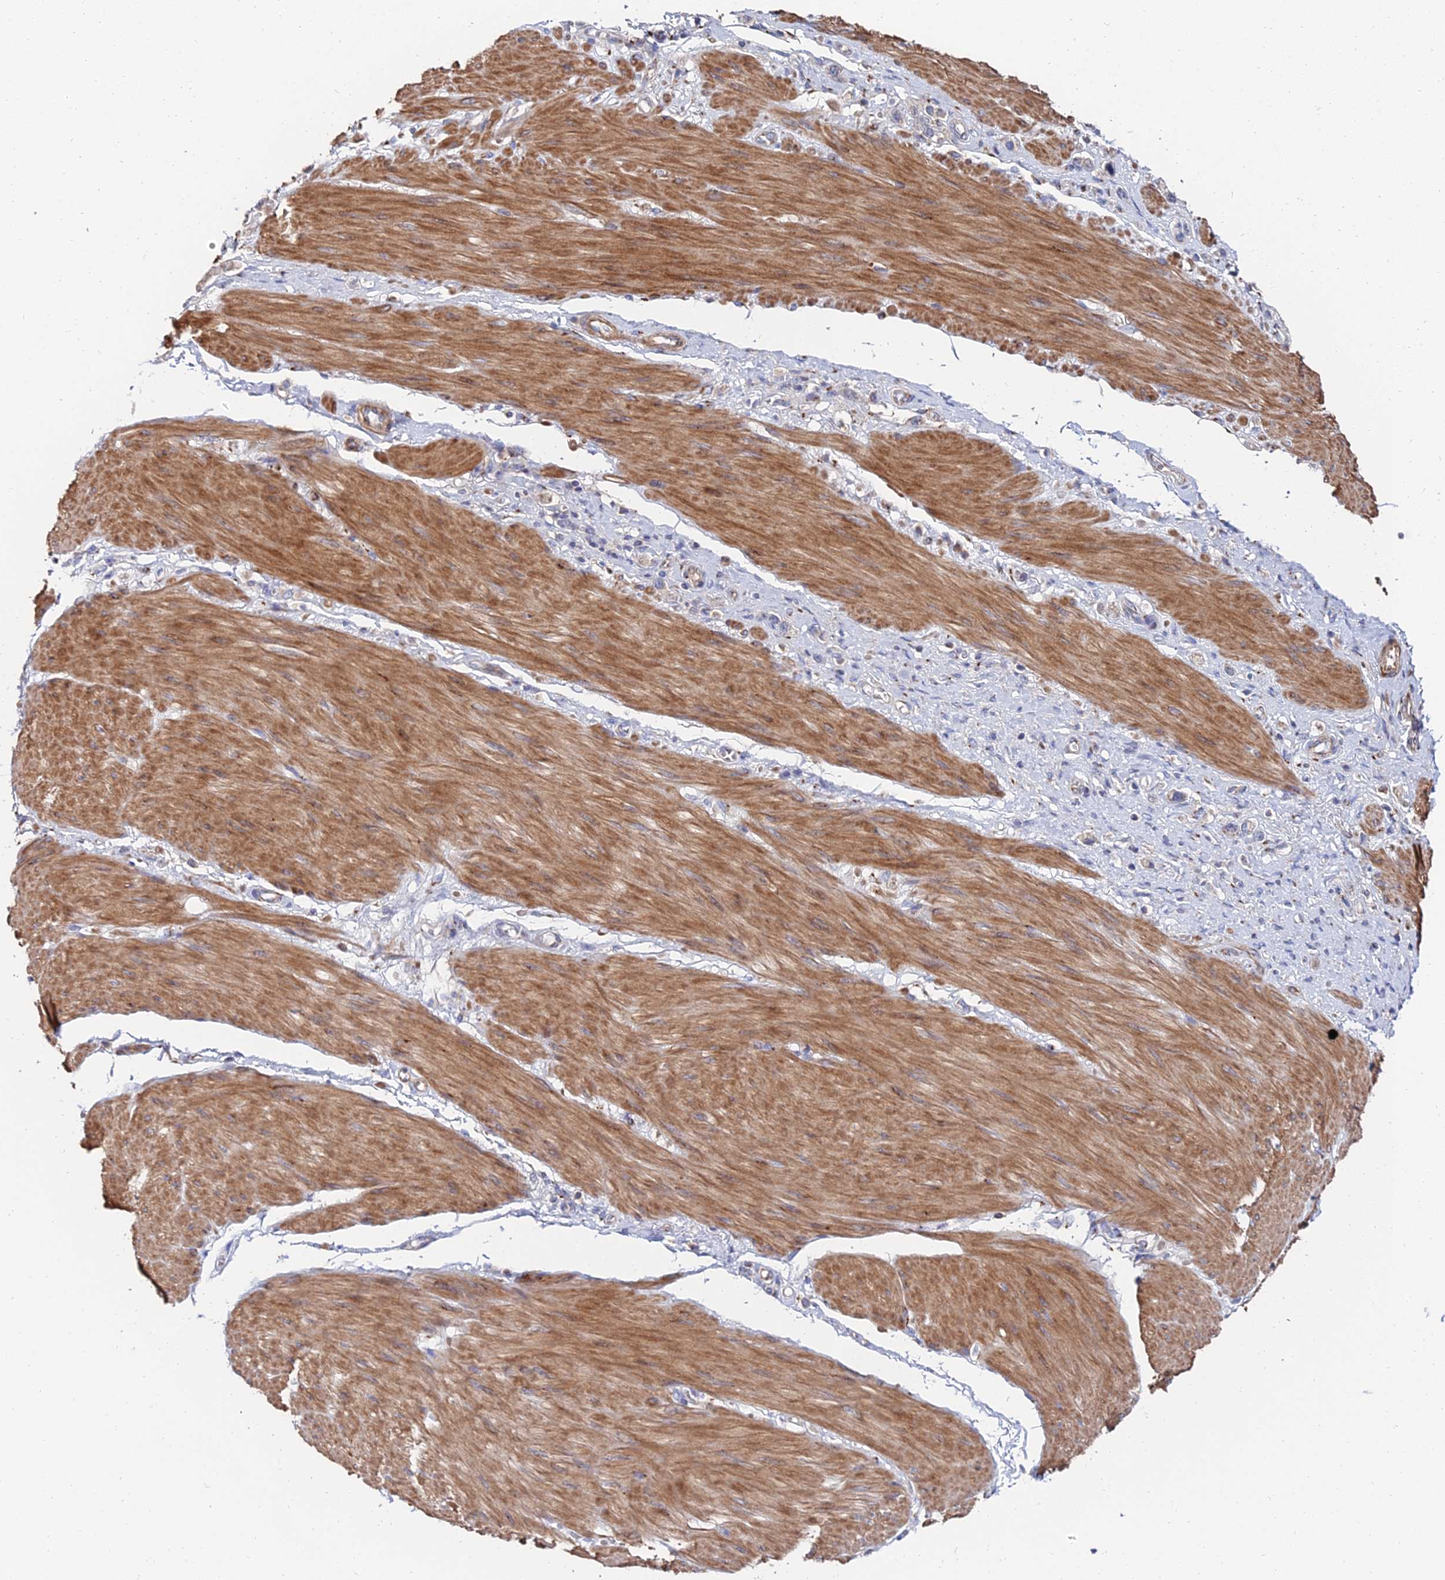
{"staining": {"intensity": "weak", "quantity": "<25%", "location": "cytoplasmic/membranous"}, "tissue": "stomach cancer", "cell_type": "Tumor cells", "image_type": "cancer", "snomed": [{"axis": "morphology", "description": "Adenocarcinoma, NOS"}, {"axis": "topography", "description": "Stomach"}], "caption": "Tumor cells are negative for brown protein staining in stomach cancer.", "gene": "BORCS8", "patient": {"sex": "female", "age": 65}}